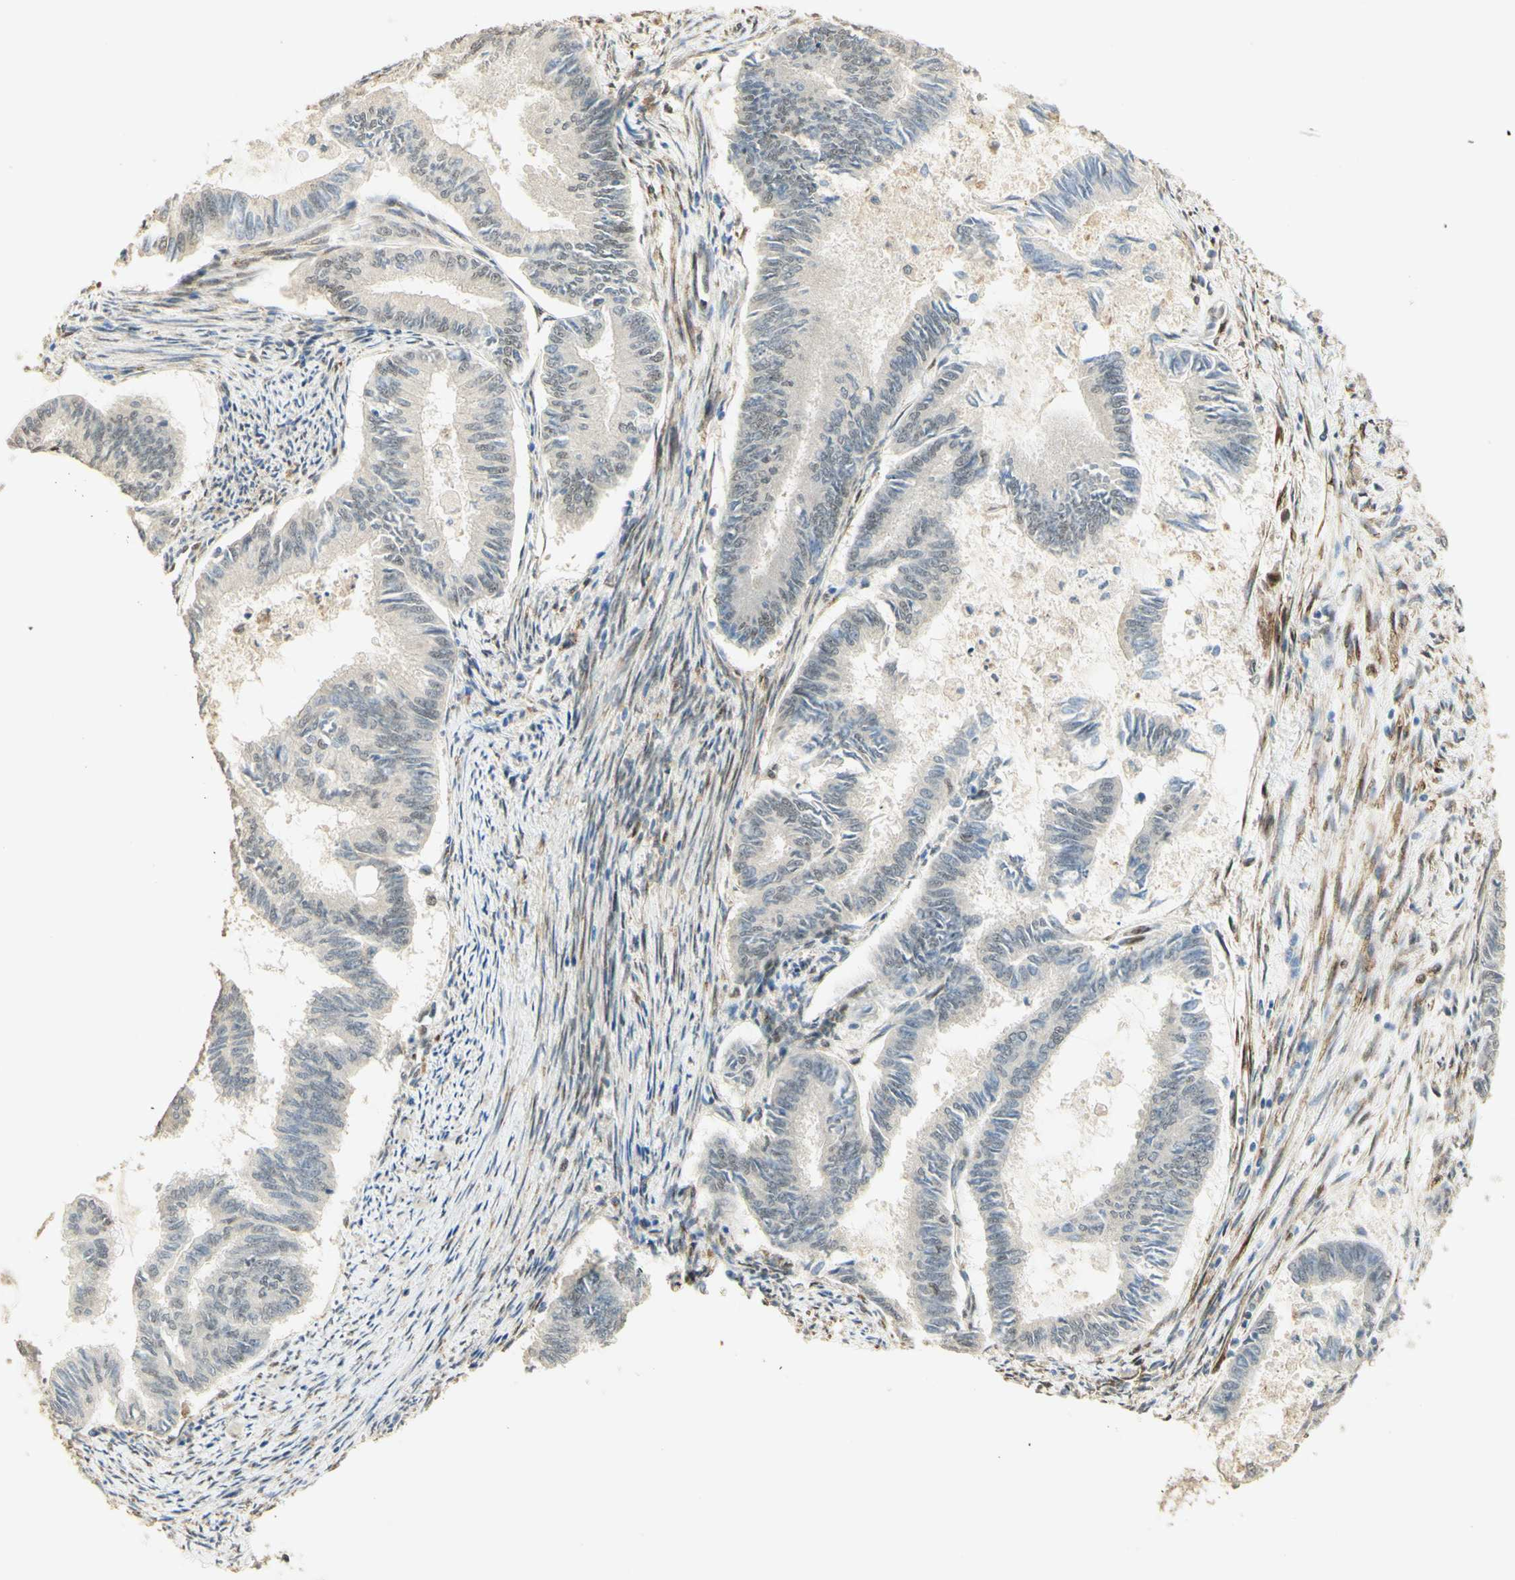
{"staining": {"intensity": "weak", "quantity": "<25%", "location": "nuclear"}, "tissue": "endometrial cancer", "cell_type": "Tumor cells", "image_type": "cancer", "snomed": [{"axis": "morphology", "description": "Adenocarcinoma, NOS"}, {"axis": "topography", "description": "Endometrium"}], "caption": "IHC image of neoplastic tissue: human endometrial cancer stained with DAB (3,3'-diaminobenzidine) shows no significant protein staining in tumor cells.", "gene": "FOXP1", "patient": {"sex": "female", "age": 86}}